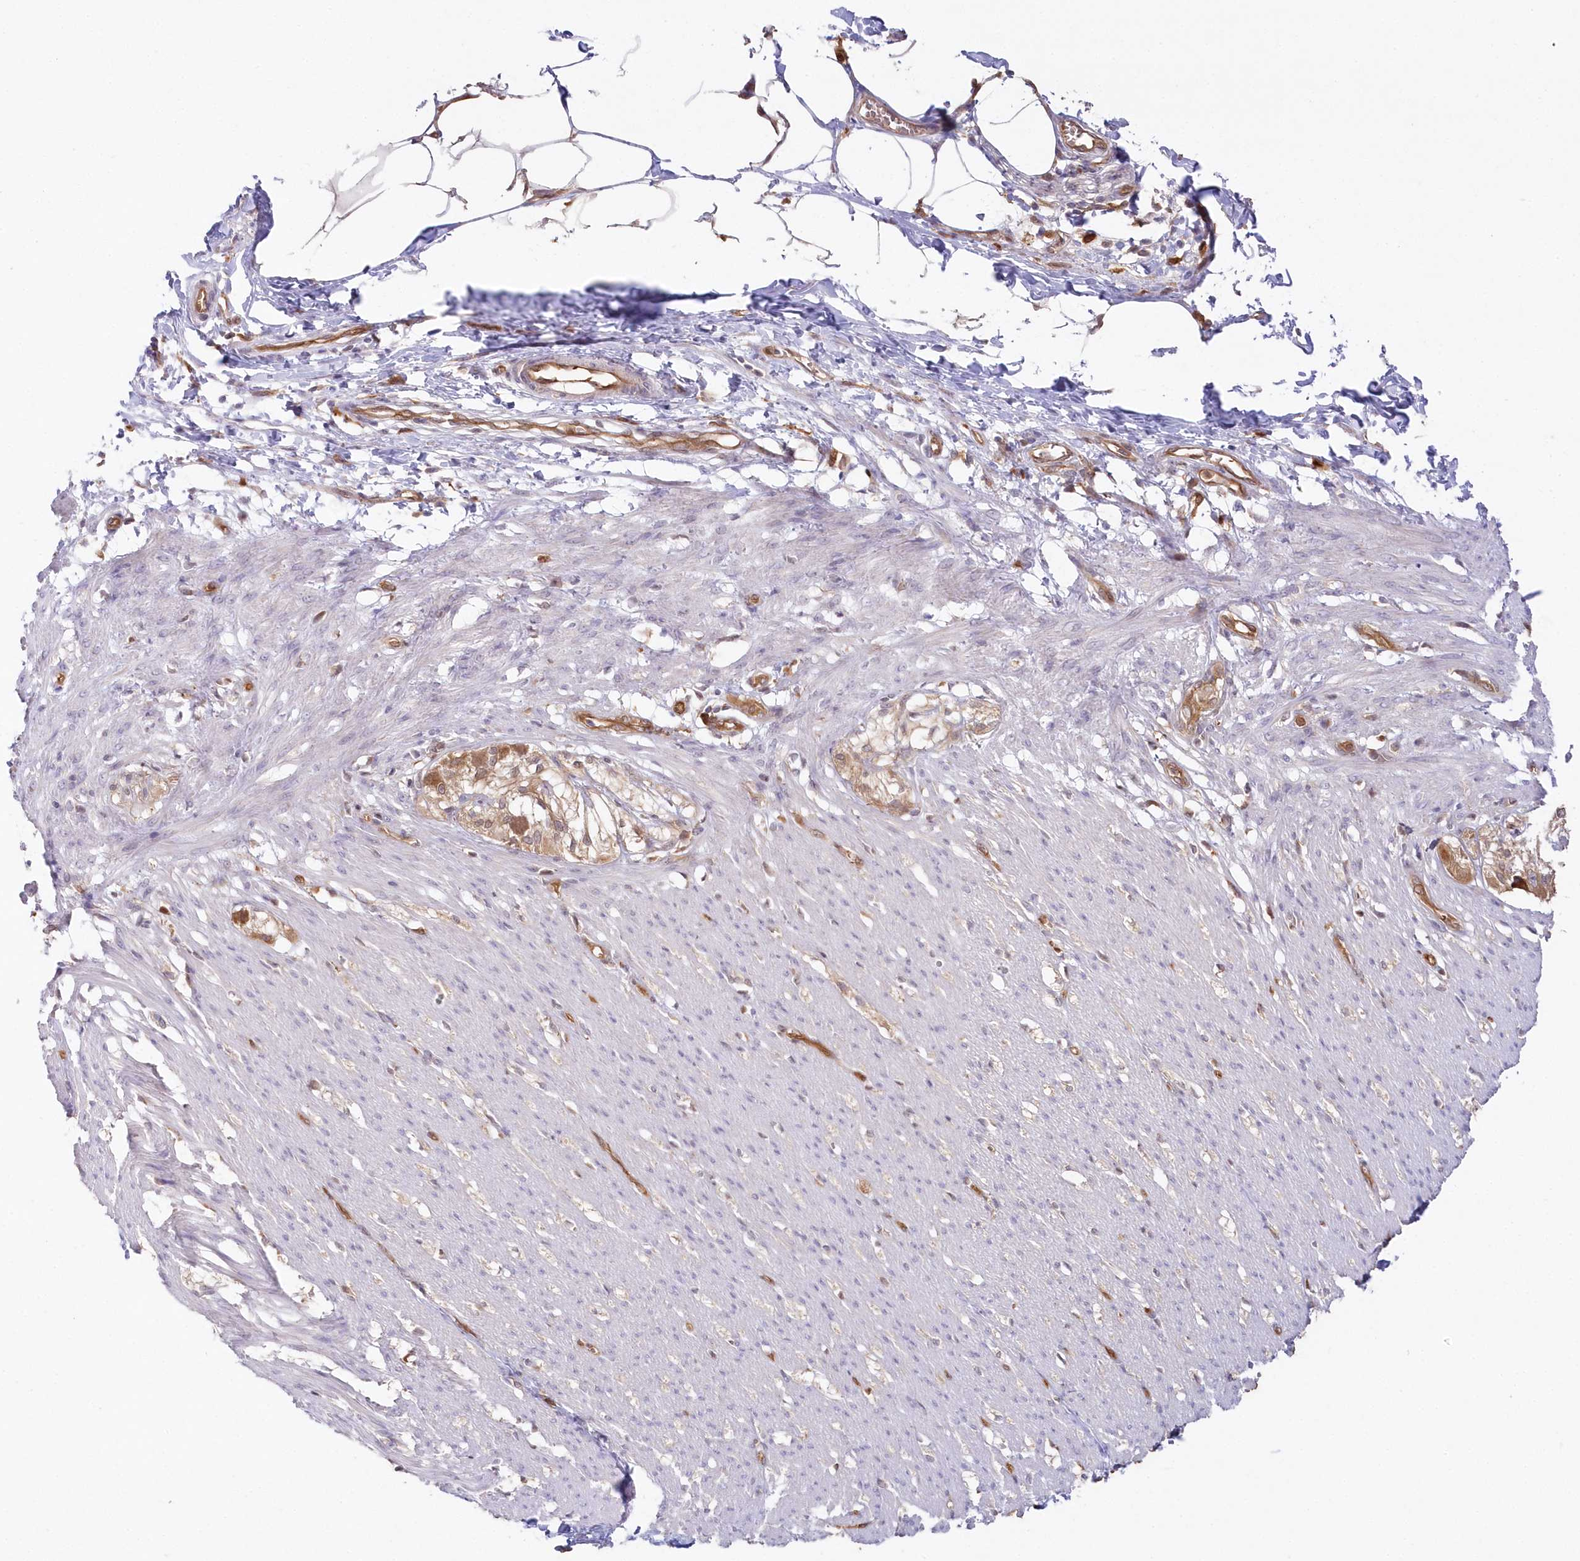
{"staining": {"intensity": "weak", "quantity": "25%-75%", "location": "cytoplasmic/membranous"}, "tissue": "smooth muscle", "cell_type": "Smooth muscle cells", "image_type": "normal", "snomed": [{"axis": "morphology", "description": "Normal tissue, NOS"}, {"axis": "morphology", "description": "Adenocarcinoma, NOS"}, {"axis": "topography", "description": "Smooth muscle"}, {"axis": "topography", "description": "Colon"}], "caption": "Human smooth muscle stained for a protein (brown) demonstrates weak cytoplasmic/membranous positive staining in about 25%-75% of smooth muscle cells.", "gene": "GBE1", "patient": {"sex": "male", "age": 14}}